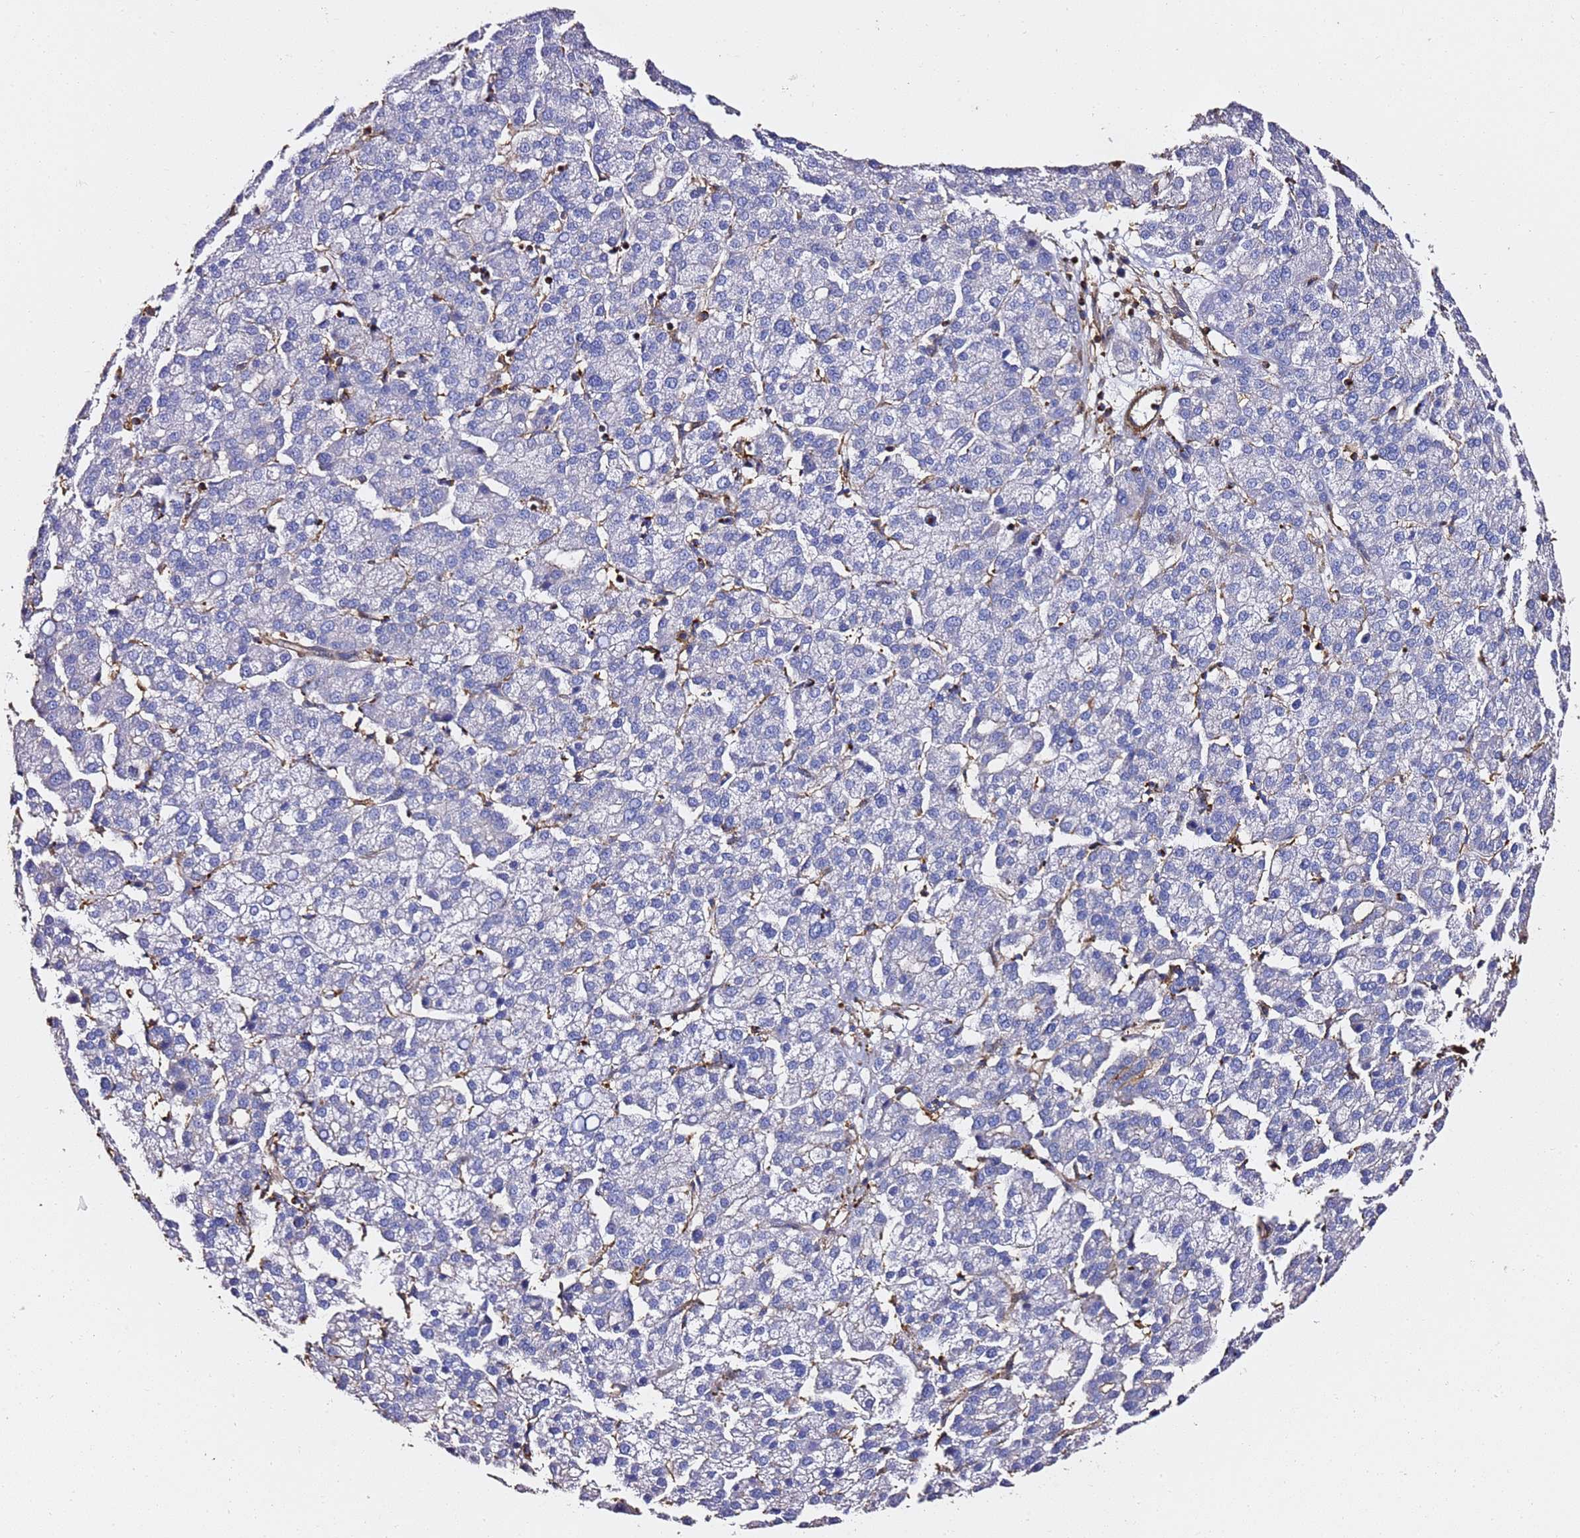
{"staining": {"intensity": "negative", "quantity": "none", "location": "none"}, "tissue": "liver cancer", "cell_type": "Tumor cells", "image_type": "cancer", "snomed": [{"axis": "morphology", "description": "Carcinoma, Hepatocellular, NOS"}, {"axis": "topography", "description": "Liver"}], "caption": "The IHC photomicrograph has no significant positivity in tumor cells of liver hepatocellular carcinoma tissue. (DAB (3,3'-diaminobenzidine) IHC visualized using brightfield microscopy, high magnification).", "gene": "ZFP36L2", "patient": {"sex": "female", "age": 58}}